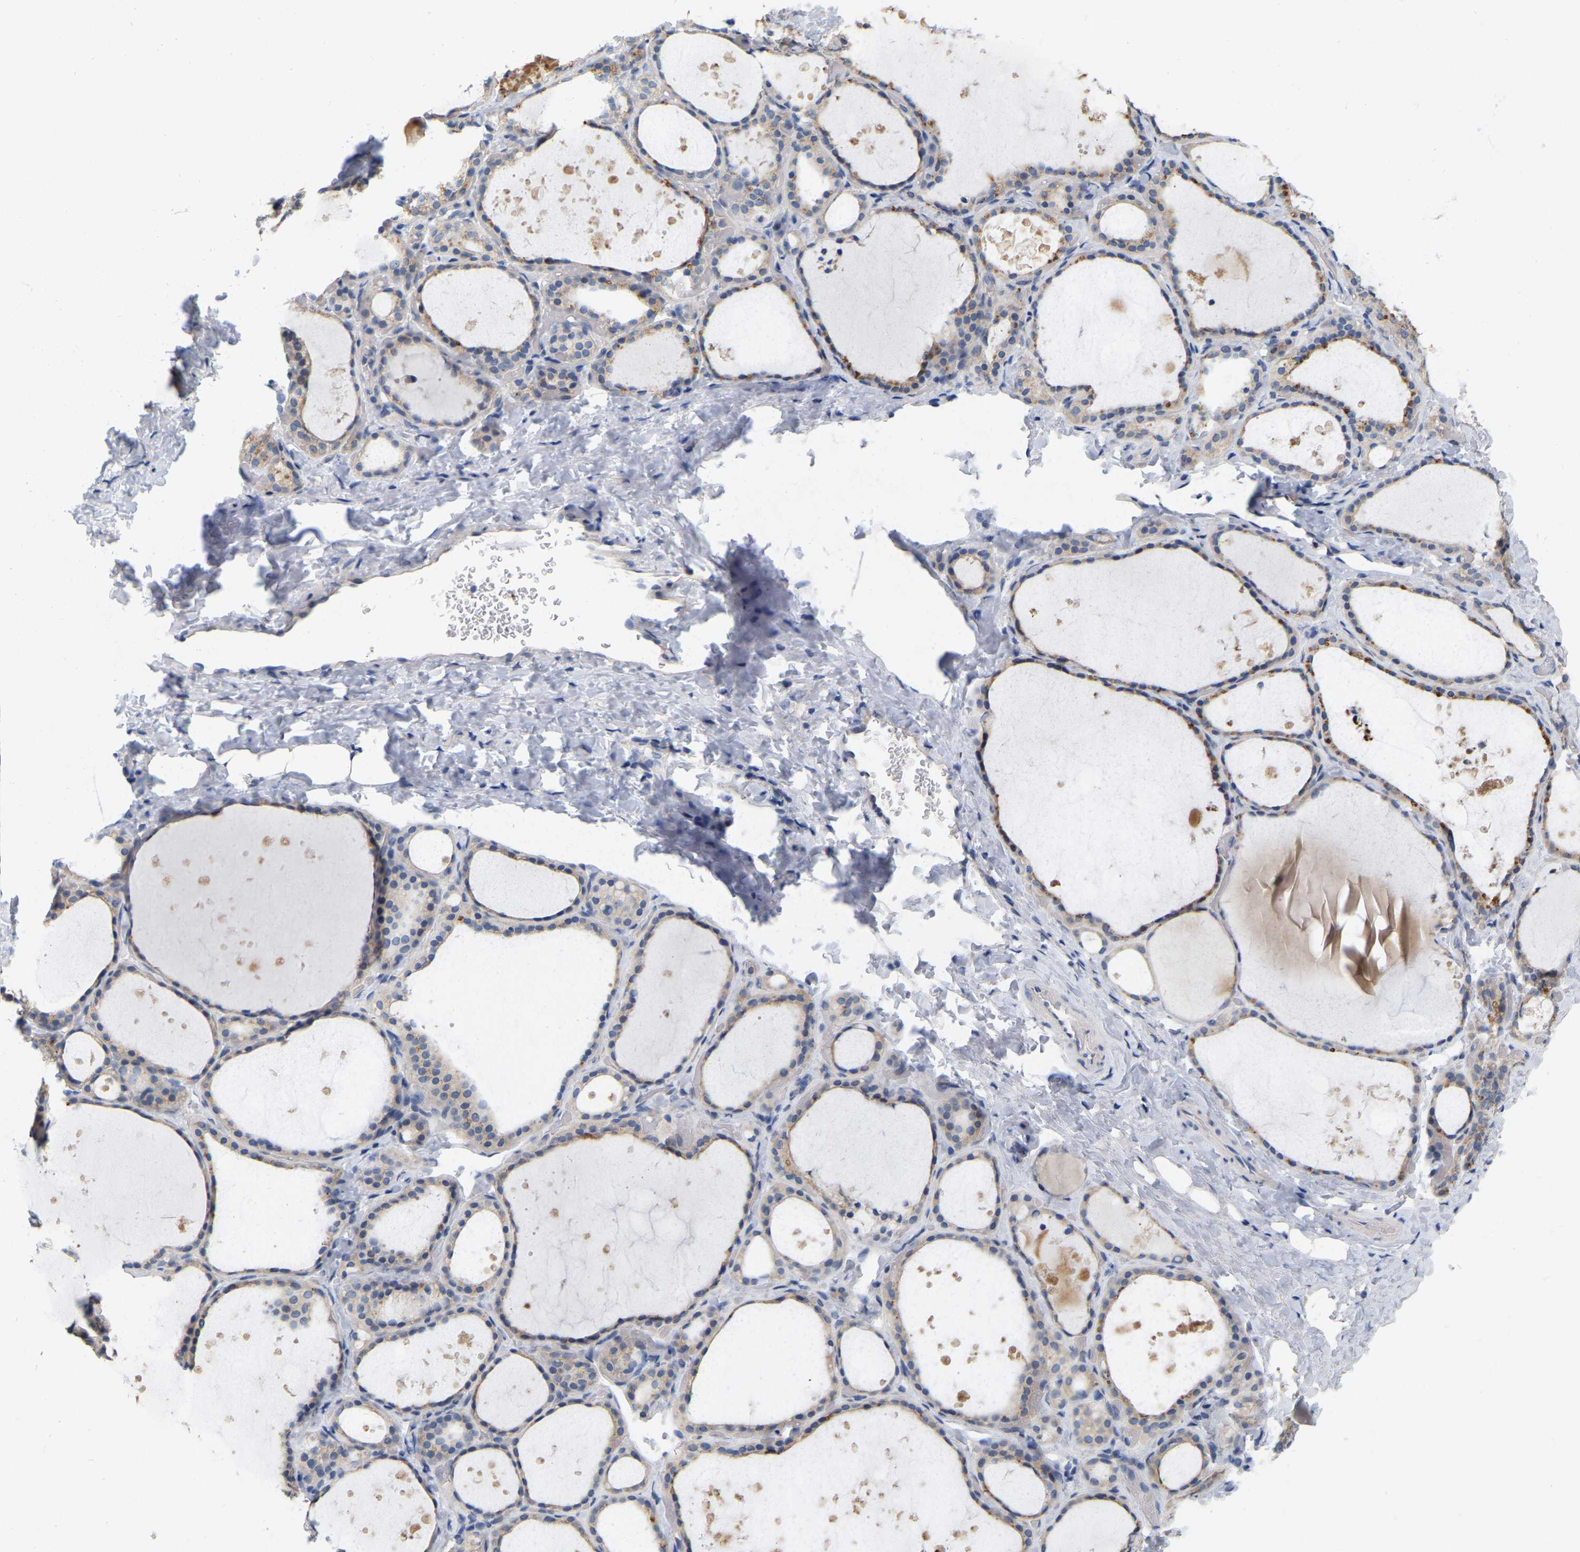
{"staining": {"intensity": "moderate", "quantity": "<25%", "location": "cytoplasmic/membranous"}, "tissue": "thyroid gland", "cell_type": "Glandular cells", "image_type": "normal", "snomed": [{"axis": "morphology", "description": "Normal tissue, NOS"}, {"axis": "topography", "description": "Thyroid gland"}], "caption": "An immunohistochemistry photomicrograph of benign tissue is shown. Protein staining in brown labels moderate cytoplasmic/membranous positivity in thyroid gland within glandular cells. The staining was performed using DAB, with brown indicating positive protein expression. Nuclei are stained blue with hematoxylin.", "gene": "WIPI2", "patient": {"sex": "female", "age": 44}}